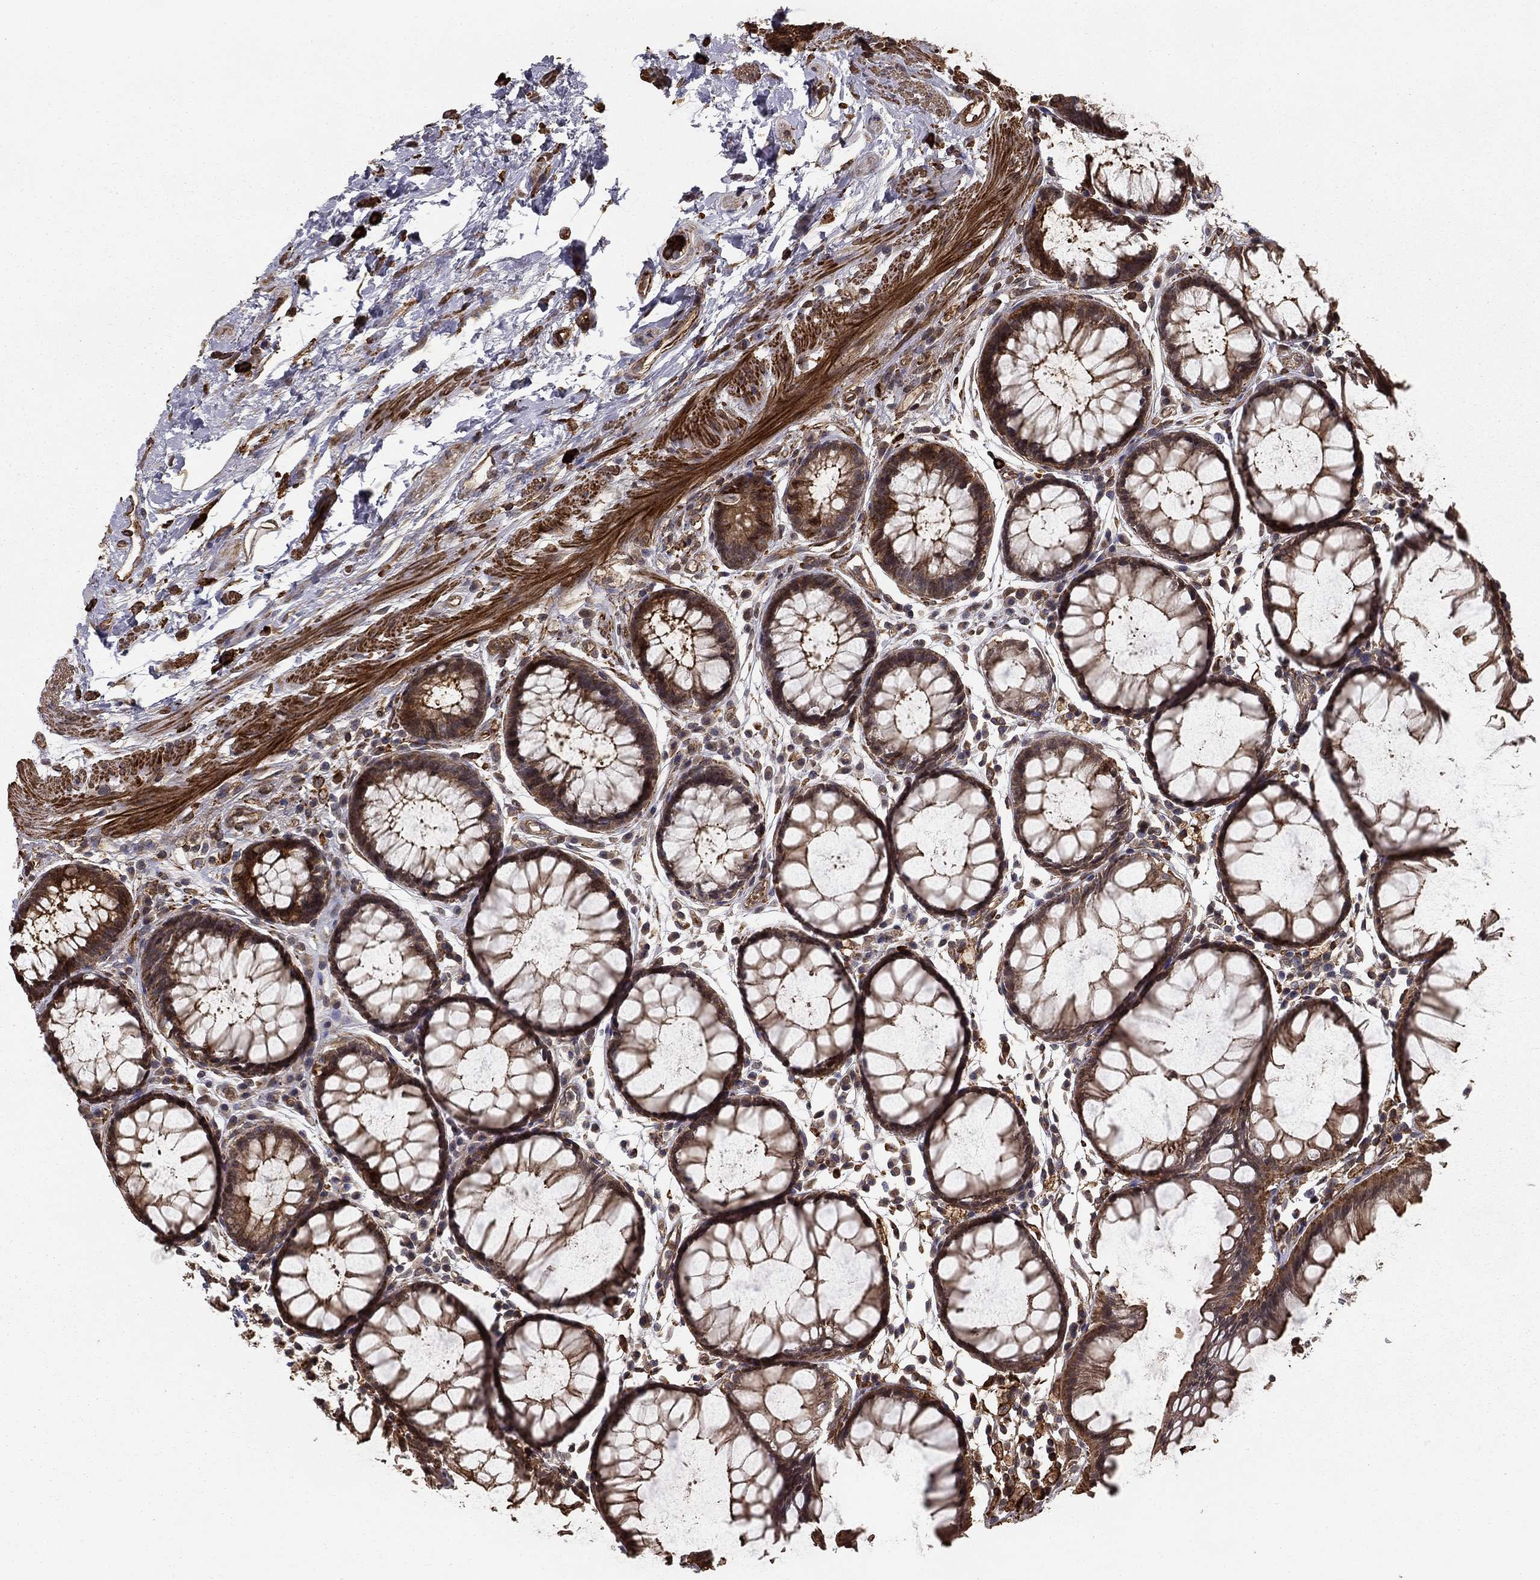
{"staining": {"intensity": "weak", "quantity": "25%-75%", "location": "cytoplasmic/membranous"}, "tissue": "rectum", "cell_type": "Glandular cells", "image_type": "normal", "snomed": [{"axis": "morphology", "description": "Normal tissue, NOS"}, {"axis": "topography", "description": "Rectum"}], "caption": "This is a histology image of IHC staining of benign rectum, which shows weak staining in the cytoplasmic/membranous of glandular cells.", "gene": "HABP4", "patient": {"sex": "female", "age": 68}}